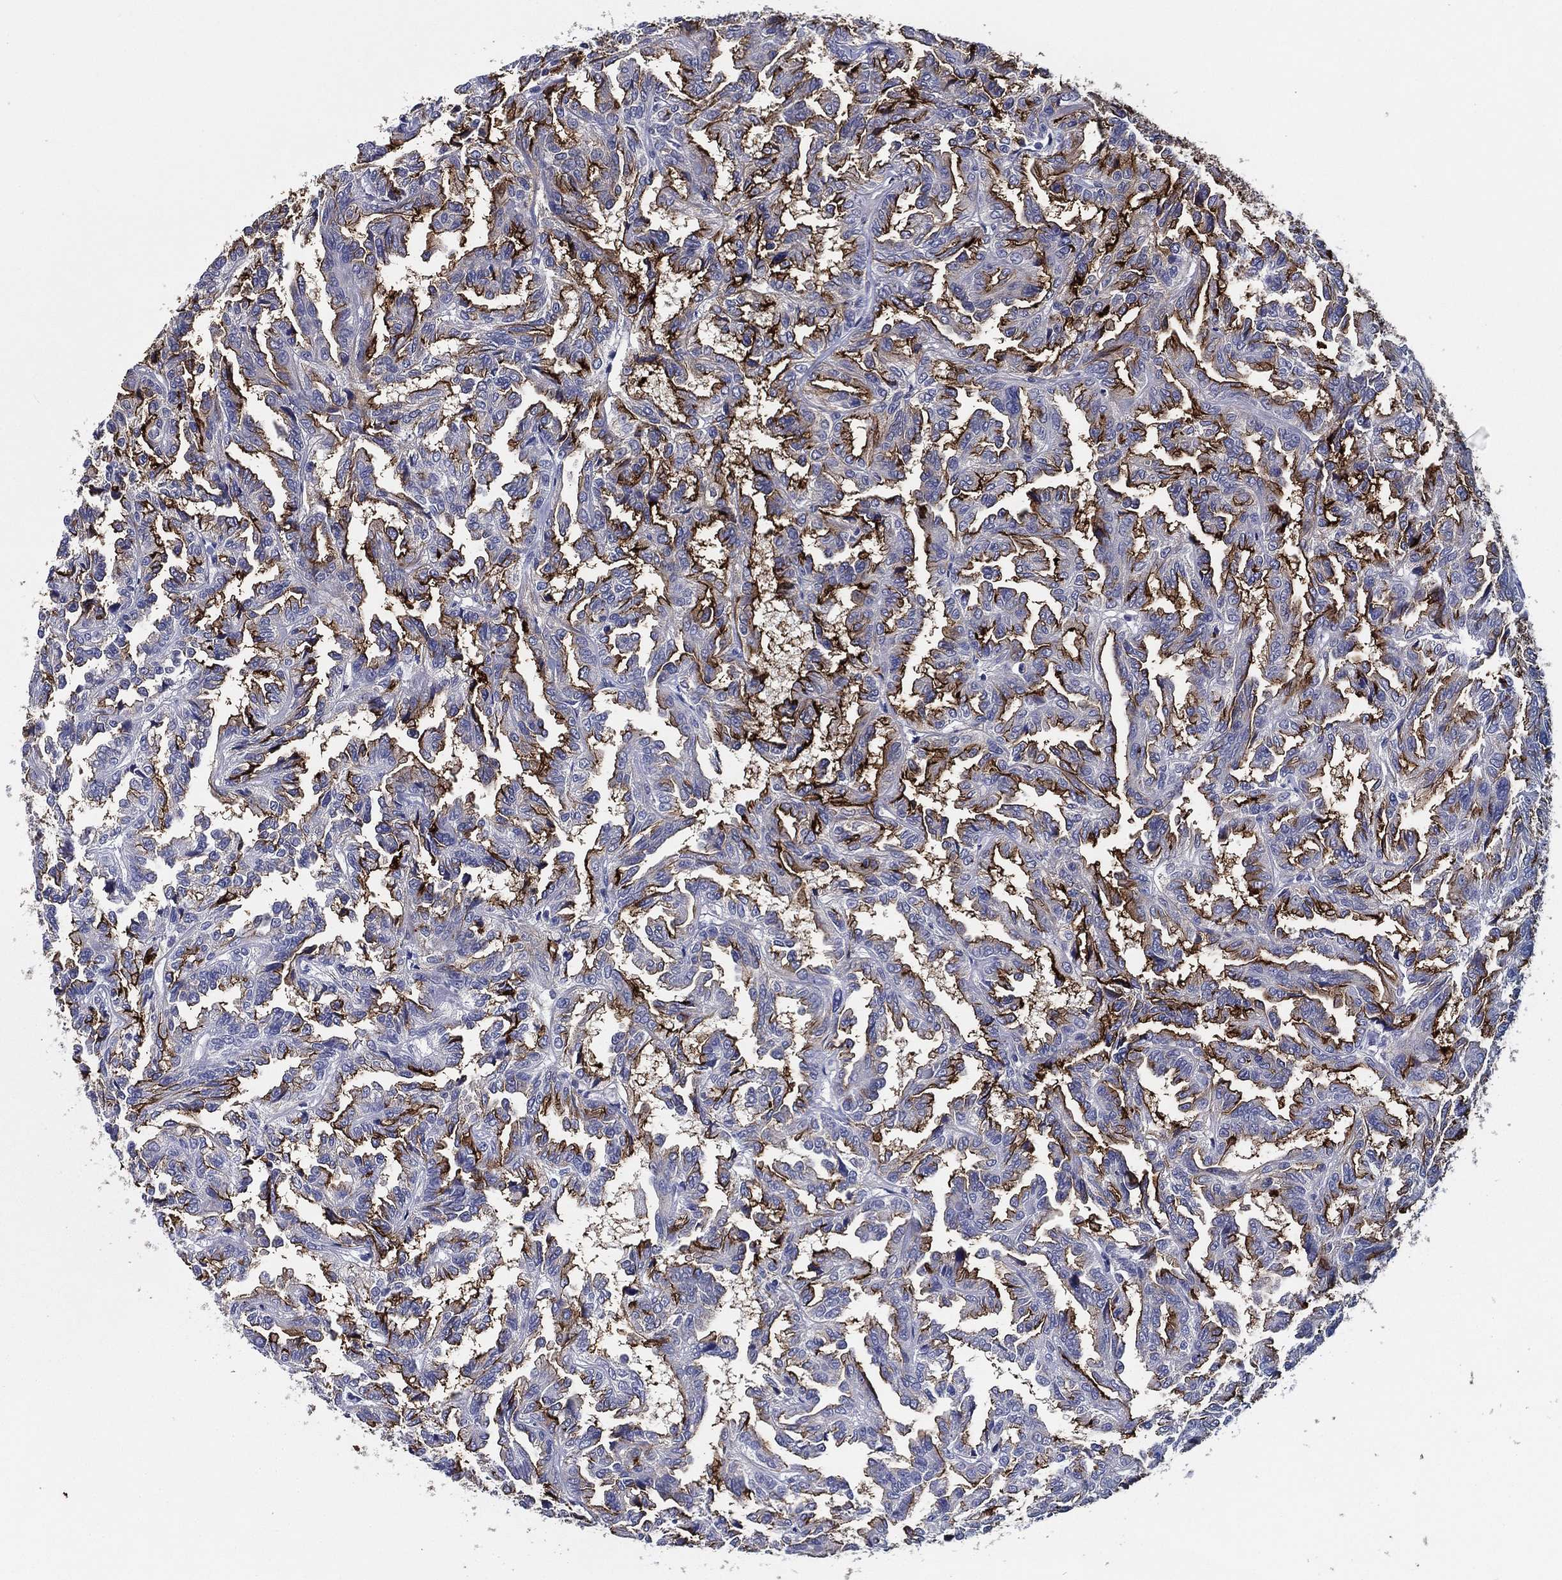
{"staining": {"intensity": "strong", "quantity": "25%-75%", "location": "cytoplasmic/membranous"}, "tissue": "renal cancer", "cell_type": "Tumor cells", "image_type": "cancer", "snomed": [{"axis": "morphology", "description": "Adenocarcinoma, NOS"}, {"axis": "topography", "description": "Kidney"}], "caption": "Strong cytoplasmic/membranous protein staining is appreciated in about 25%-75% of tumor cells in renal cancer.", "gene": "ACE2", "patient": {"sex": "male", "age": 79}}